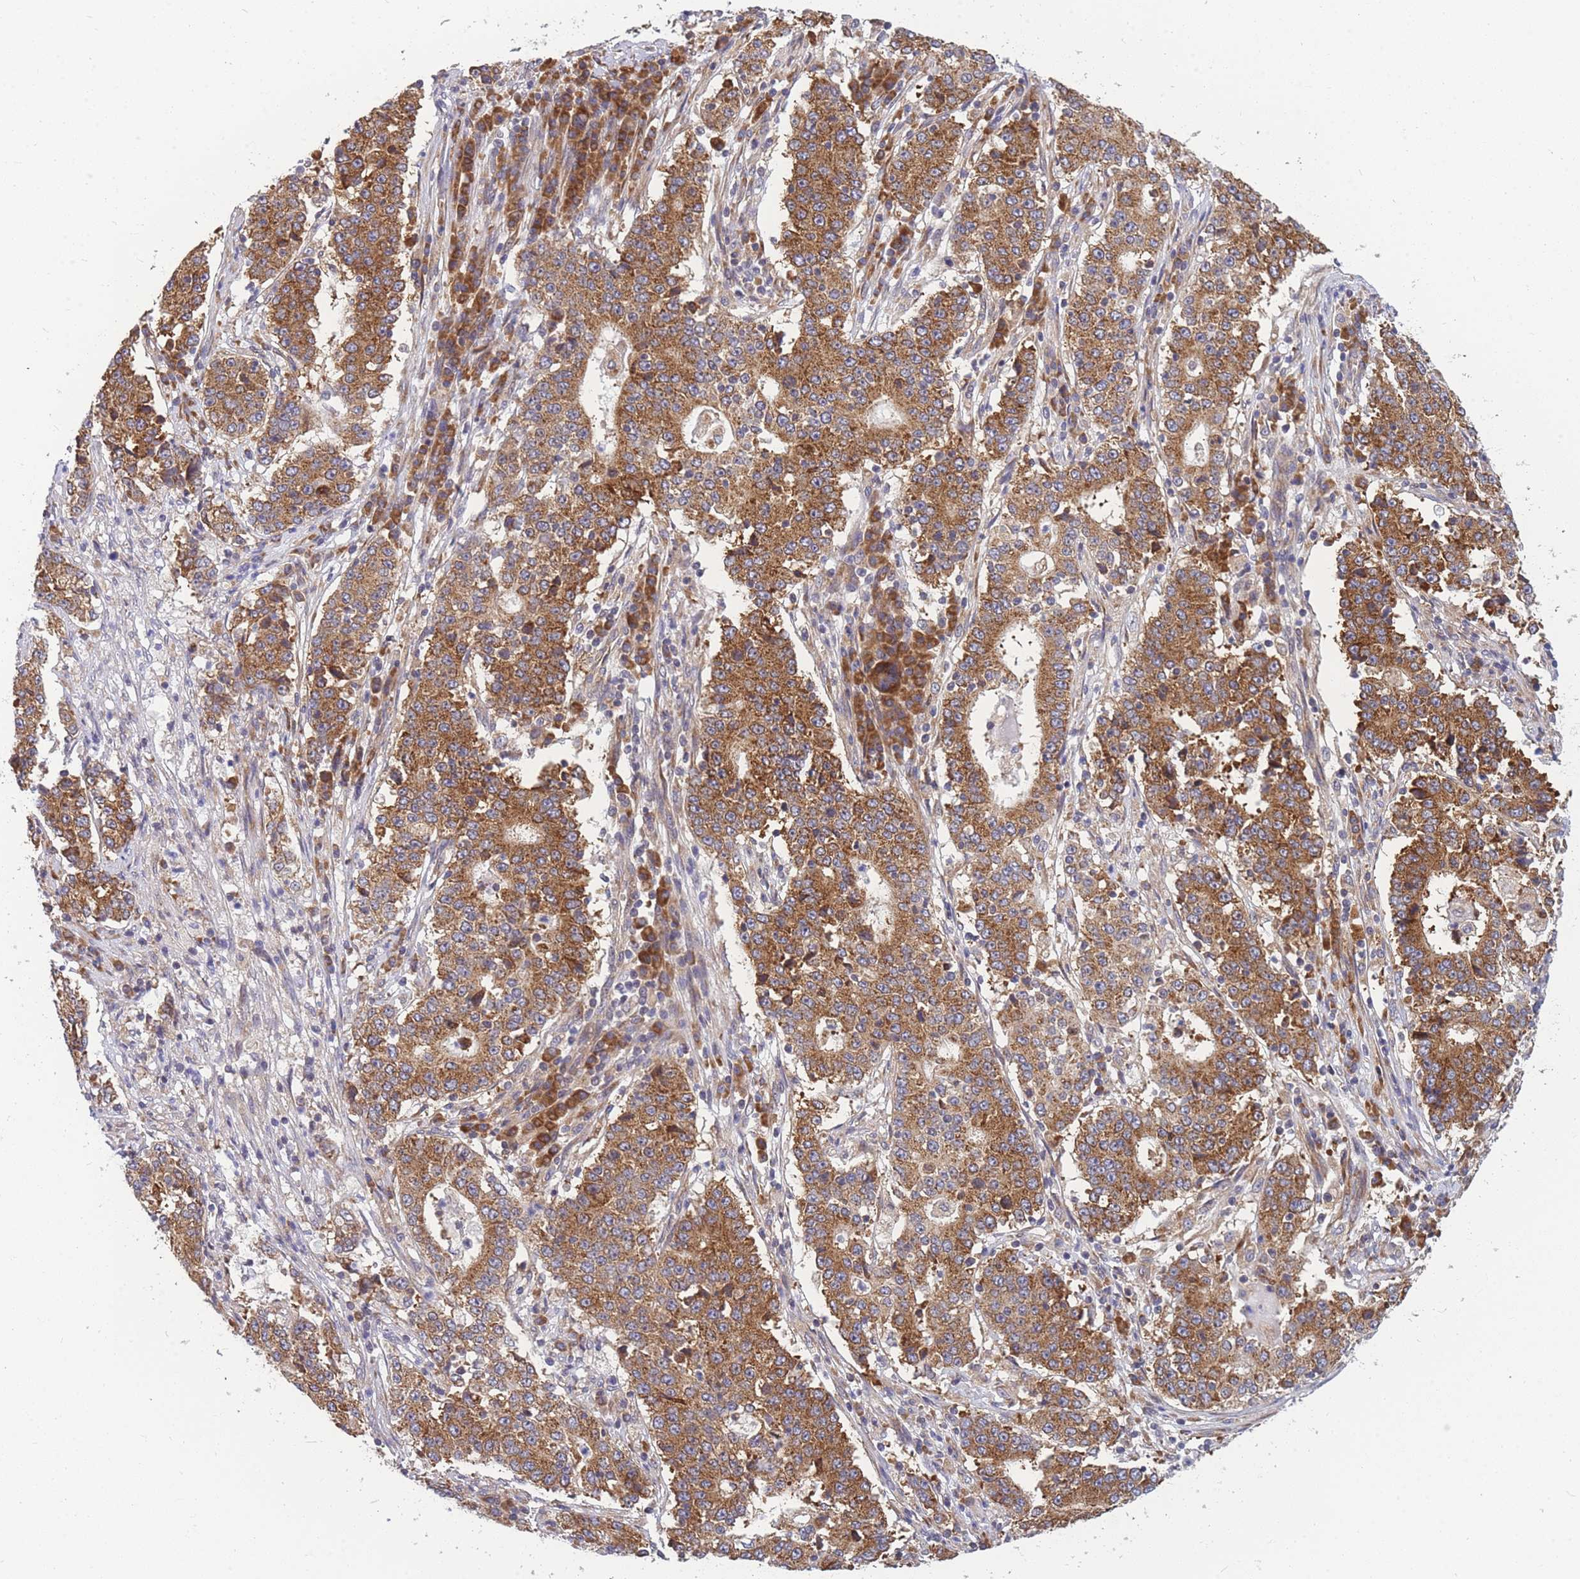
{"staining": {"intensity": "moderate", "quantity": ">75%", "location": "cytoplasmic/membranous"}, "tissue": "stomach cancer", "cell_type": "Tumor cells", "image_type": "cancer", "snomed": [{"axis": "morphology", "description": "Adenocarcinoma, NOS"}, {"axis": "topography", "description": "Stomach"}], "caption": "A brown stain shows moderate cytoplasmic/membranous staining of a protein in adenocarcinoma (stomach) tumor cells. (Brightfield microscopy of DAB IHC at high magnification).", "gene": "MRPL23", "patient": {"sex": "male", "age": 59}}